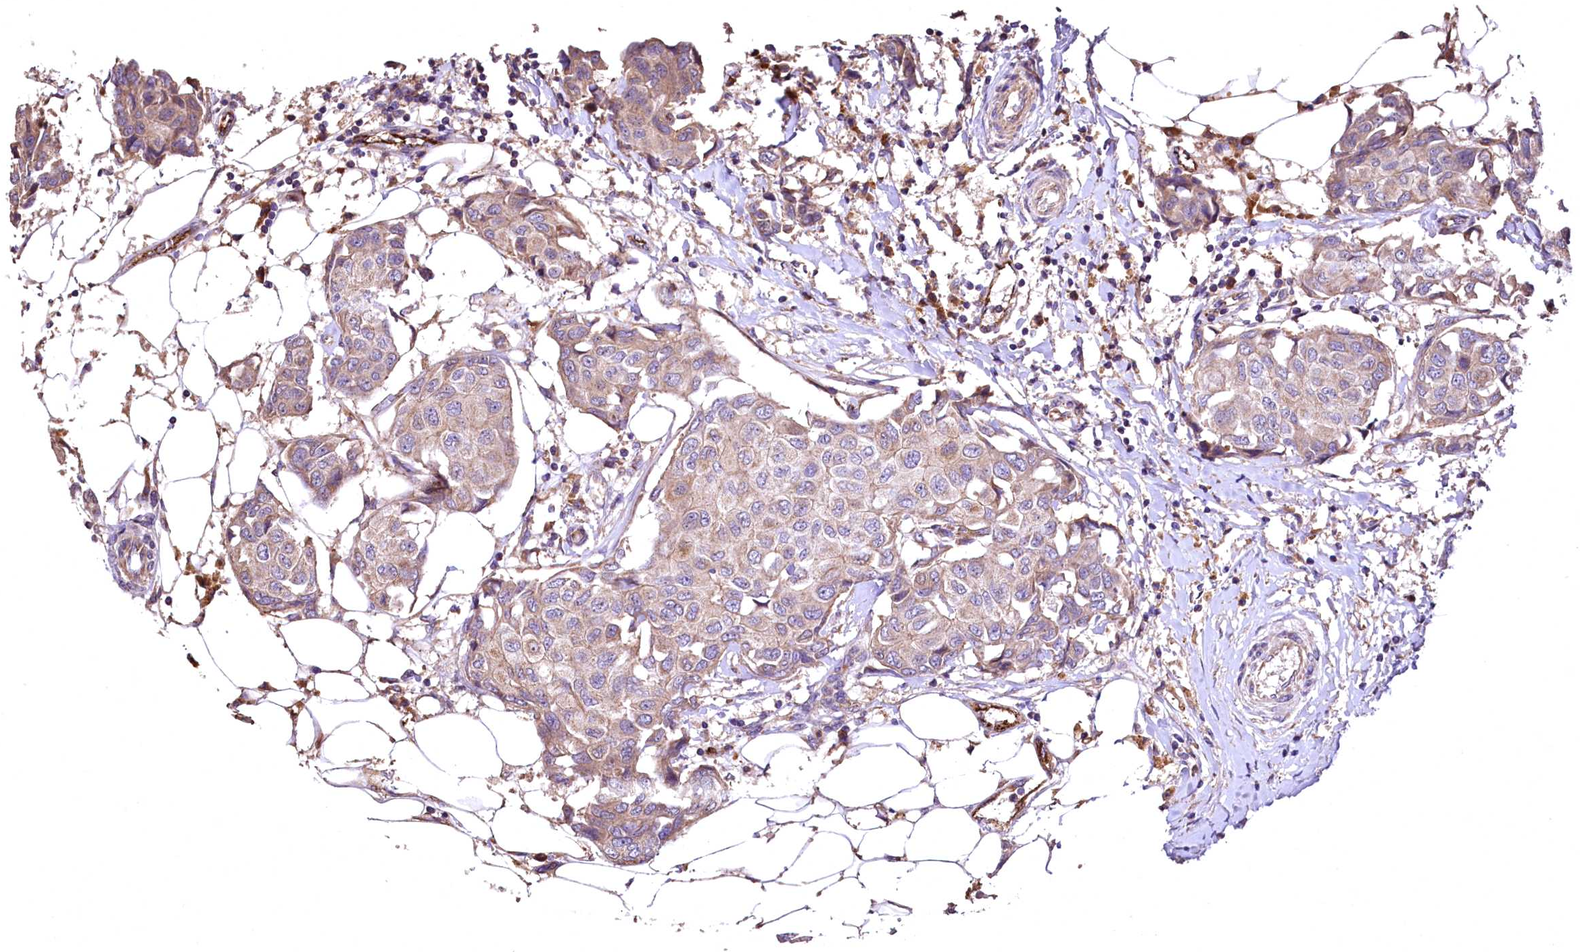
{"staining": {"intensity": "weak", "quantity": ">75%", "location": "cytoplasmic/membranous"}, "tissue": "breast cancer", "cell_type": "Tumor cells", "image_type": "cancer", "snomed": [{"axis": "morphology", "description": "Duct carcinoma"}, {"axis": "topography", "description": "Breast"}], "caption": "High-power microscopy captured an IHC histopathology image of breast cancer (infiltrating ductal carcinoma), revealing weak cytoplasmic/membranous expression in about >75% of tumor cells.", "gene": "RASSF1", "patient": {"sex": "female", "age": 80}}